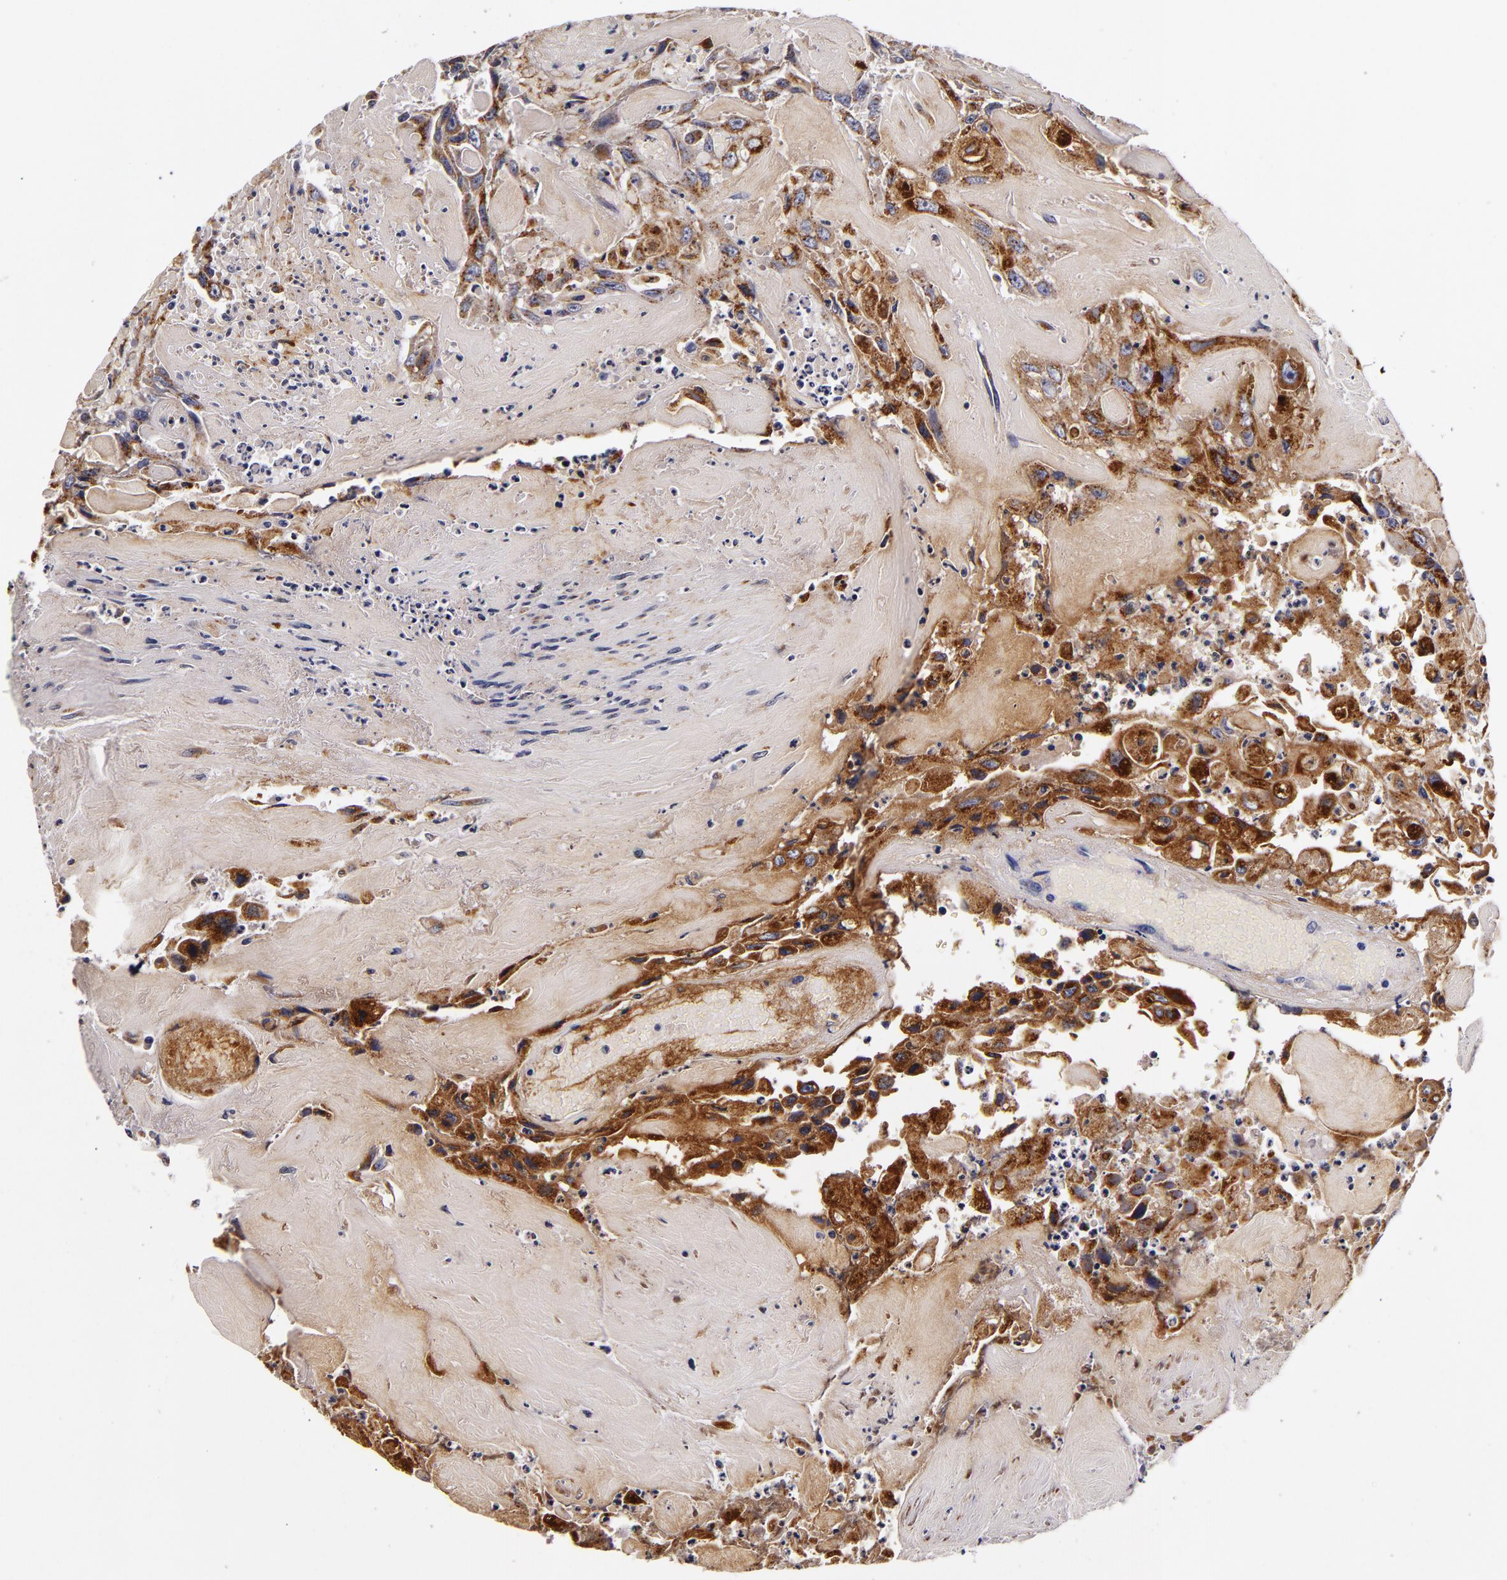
{"staining": {"intensity": "moderate", "quantity": "25%-75%", "location": "cytoplasmic/membranous"}, "tissue": "urothelial cancer", "cell_type": "Tumor cells", "image_type": "cancer", "snomed": [{"axis": "morphology", "description": "Urothelial carcinoma, High grade"}, {"axis": "topography", "description": "Urinary bladder"}], "caption": "Approximately 25%-75% of tumor cells in human urothelial carcinoma (high-grade) demonstrate moderate cytoplasmic/membranous protein staining as visualized by brown immunohistochemical staining.", "gene": "LGALS3BP", "patient": {"sex": "female", "age": 84}}